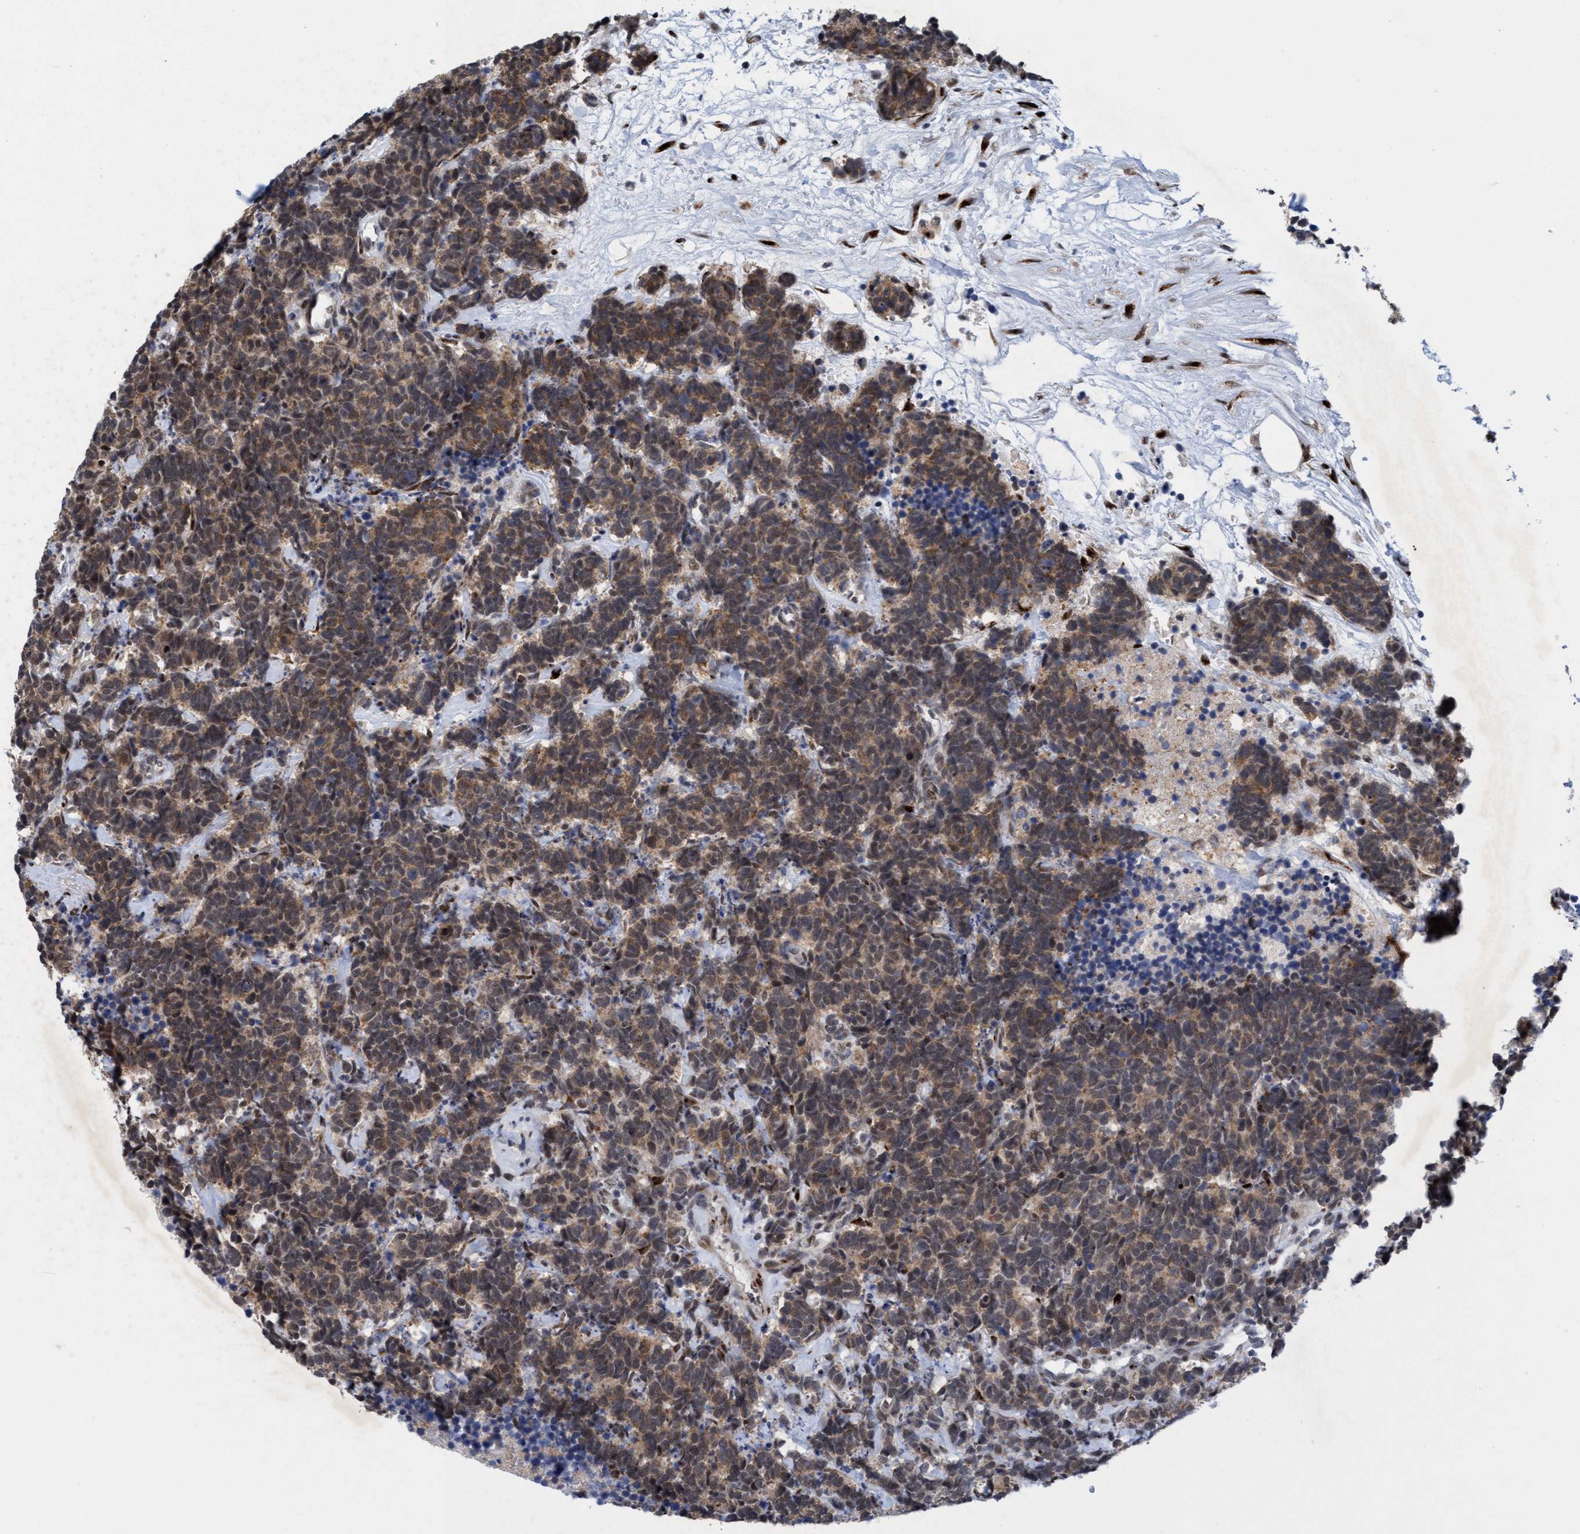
{"staining": {"intensity": "weak", "quantity": ">75%", "location": "cytoplasmic/membranous,nuclear"}, "tissue": "carcinoid", "cell_type": "Tumor cells", "image_type": "cancer", "snomed": [{"axis": "morphology", "description": "Carcinoma, NOS"}, {"axis": "morphology", "description": "Carcinoid, malignant, NOS"}, {"axis": "topography", "description": "Urinary bladder"}], "caption": "A brown stain highlights weak cytoplasmic/membranous and nuclear positivity of a protein in malignant carcinoid tumor cells. (Brightfield microscopy of DAB IHC at high magnification).", "gene": "GLT6D1", "patient": {"sex": "male", "age": 57}}